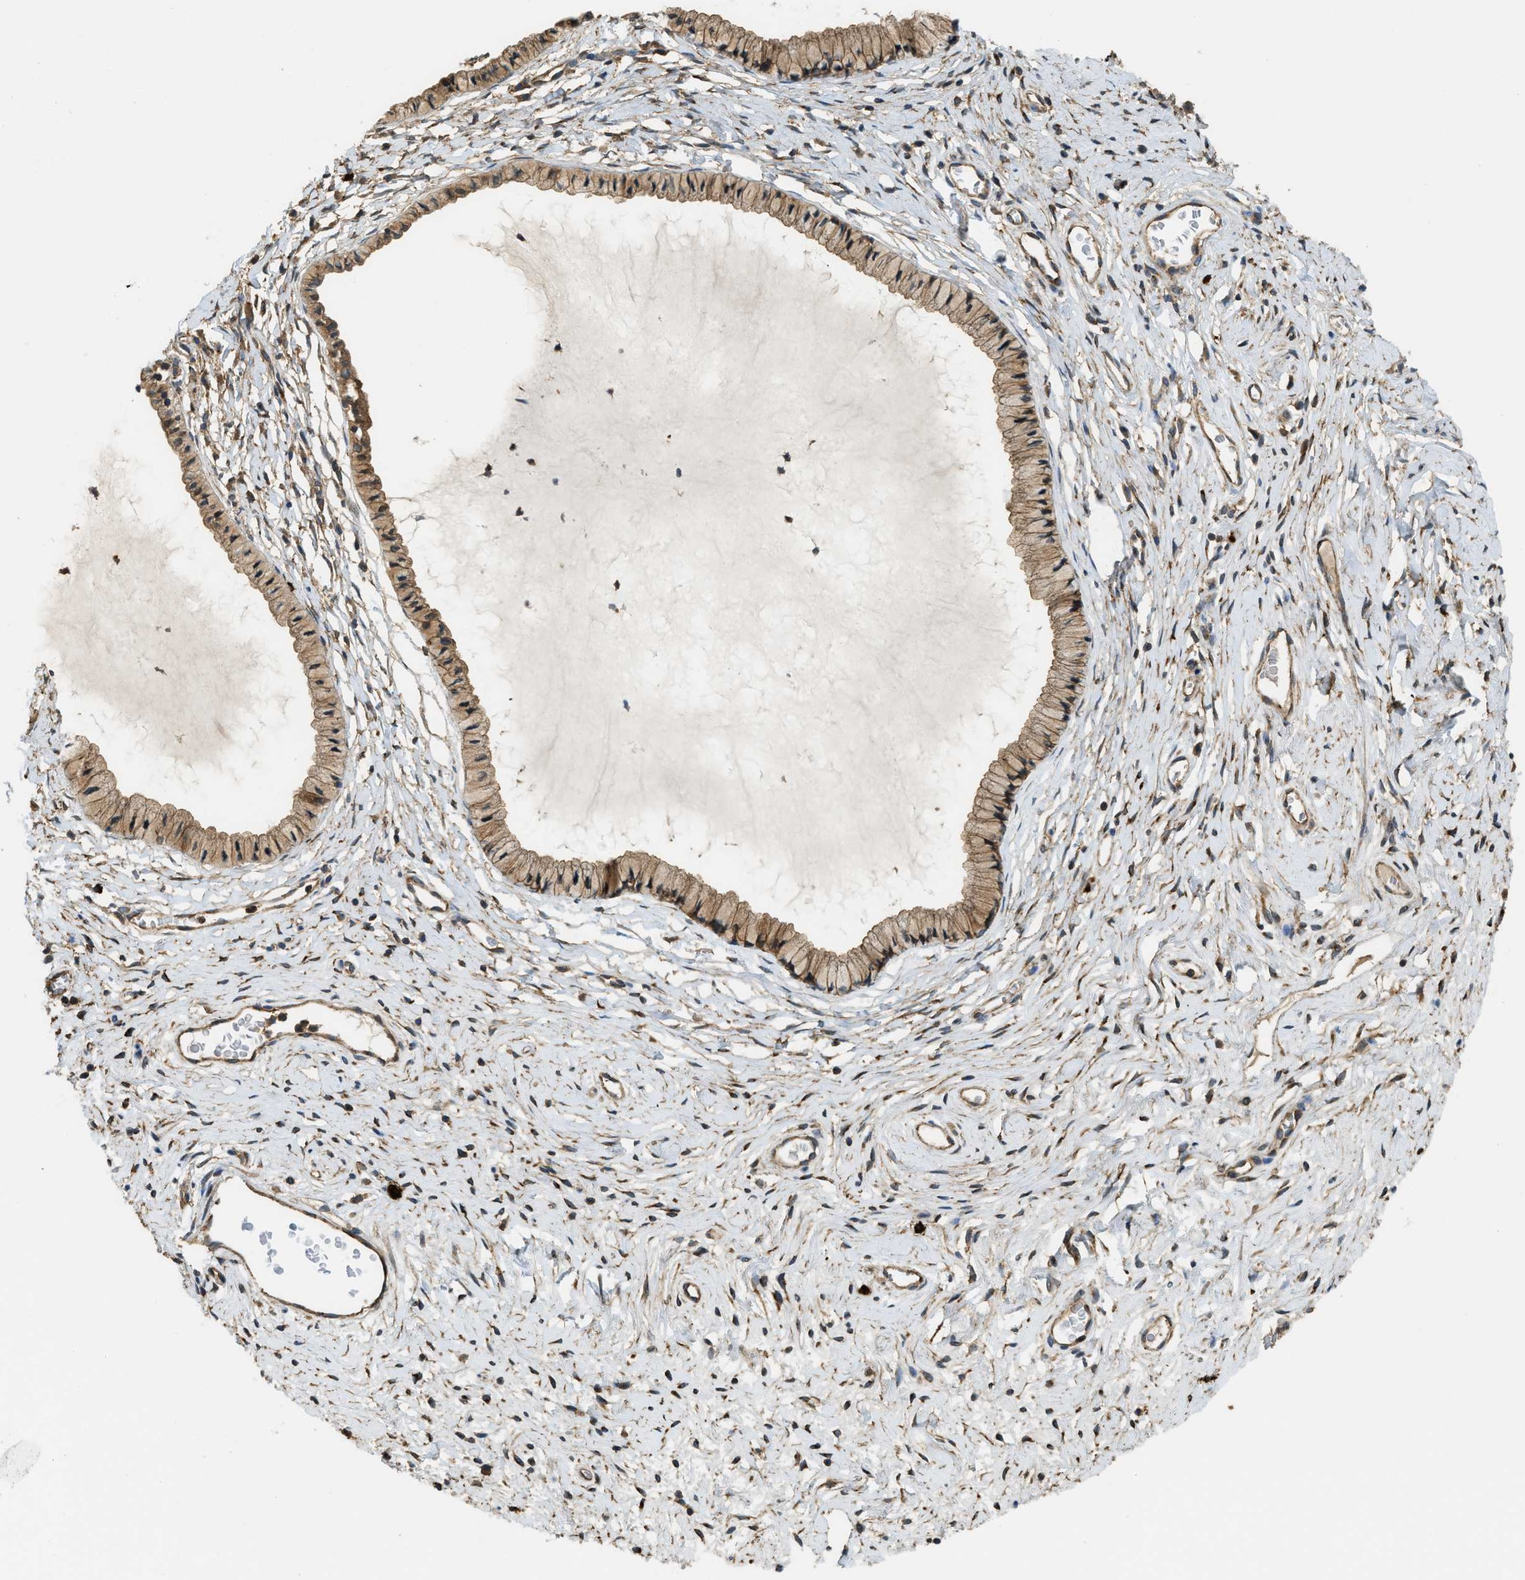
{"staining": {"intensity": "moderate", "quantity": ">75%", "location": "cytoplasmic/membranous"}, "tissue": "cervix", "cell_type": "Glandular cells", "image_type": "normal", "snomed": [{"axis": "morphology", "description": "Normal tissue, NOS"}, {"axis": "topography", "description": "Cervix"}], "caption": "Moderate cytoplasmic/membranous expression for a protein is appreciated in about >75% of glandular cells of unremarkable cervix using immunohistochemistry (IHC).", "gene": "BAG4", "patient": {"sex": "female", "age": 77}}